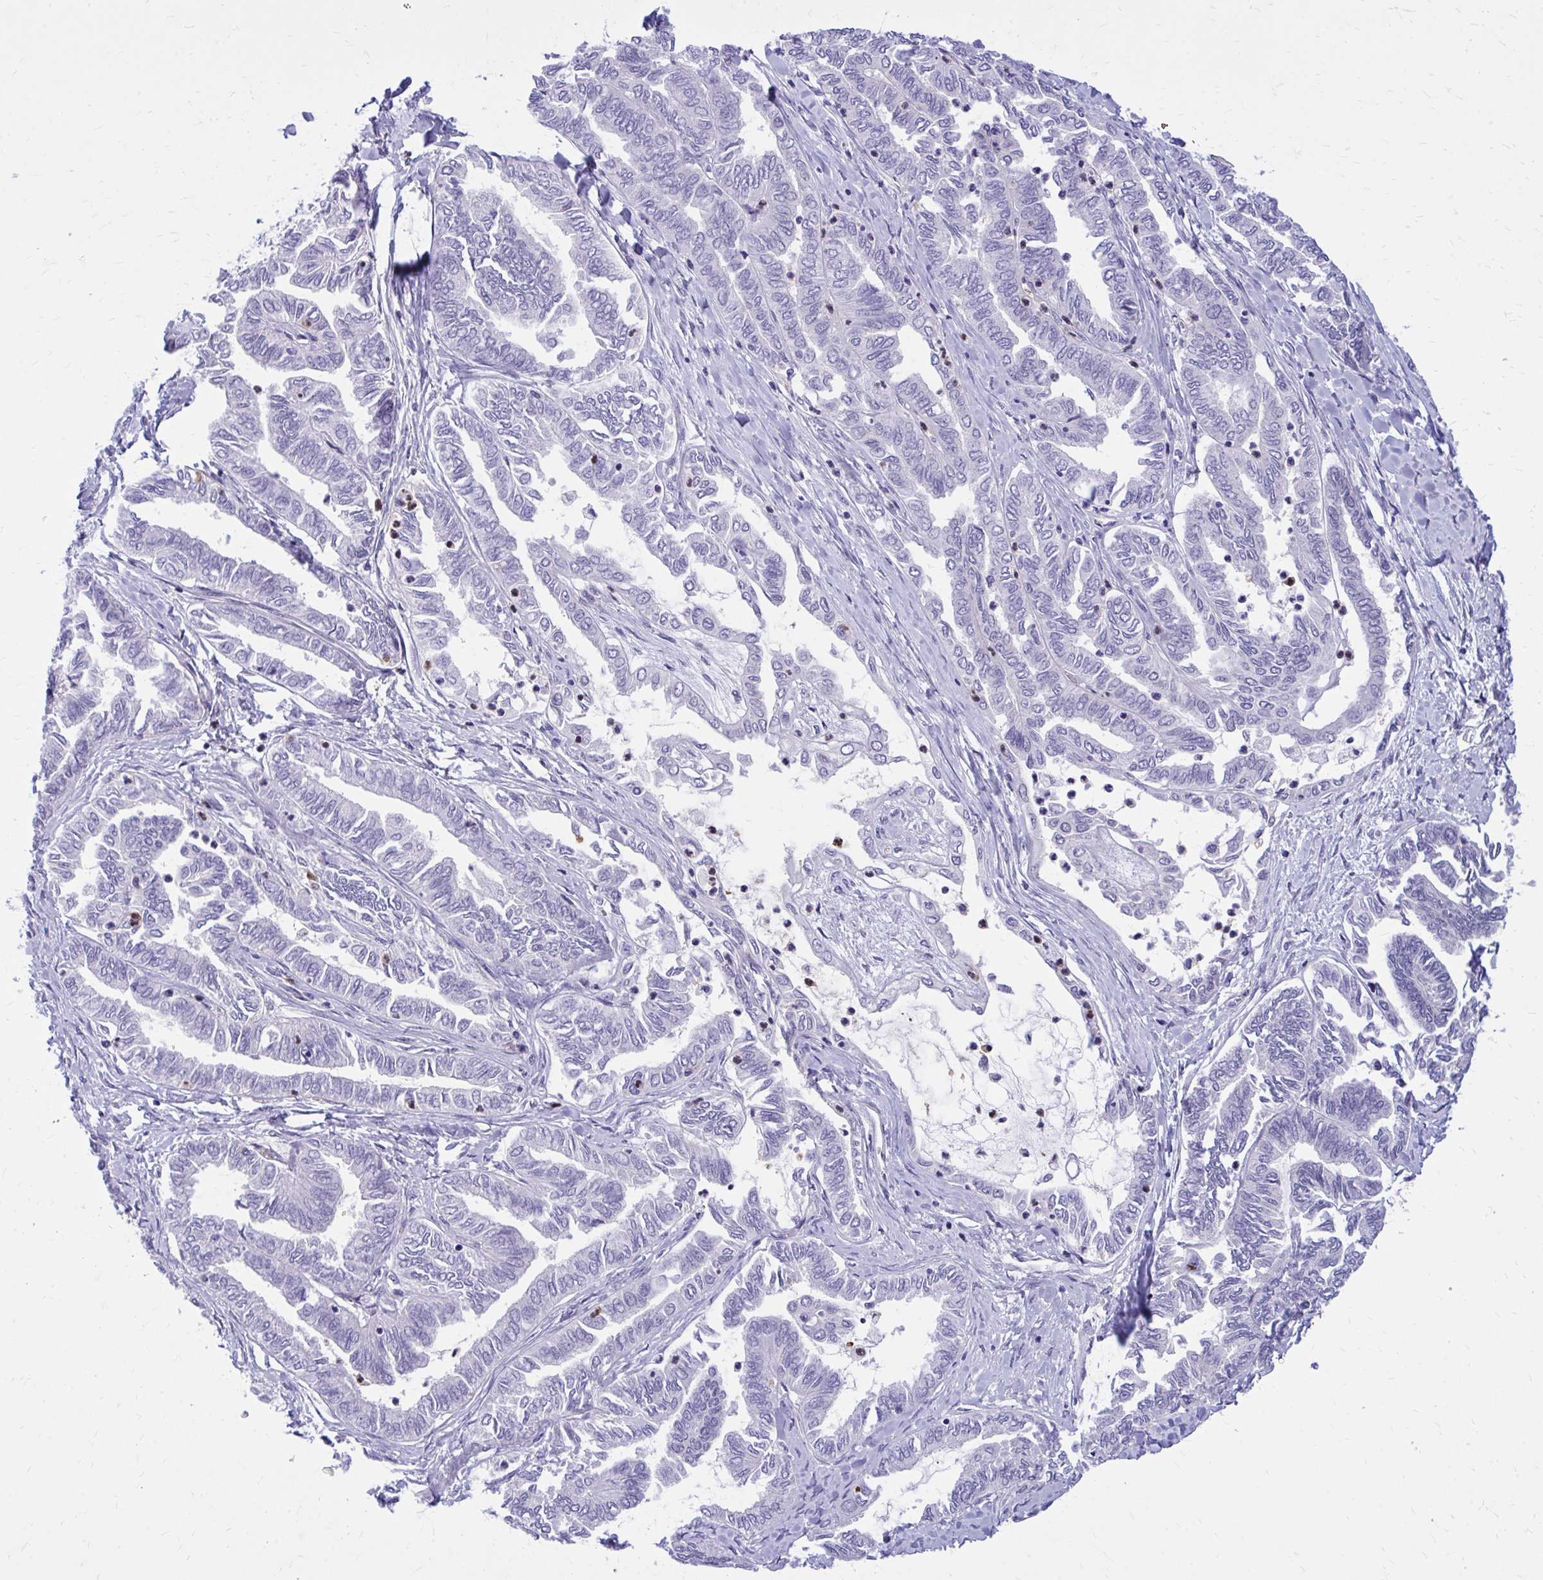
{"staining": {"intensity": "negative", "quantity": "none", "location": "none"}, "tissue": "ovarian cancer", "cell_type": "Tumor cells", "image_type": "cancer", "snomed": [{"axis": "morphology", "description": "Carcinoma, endometroid"}, {"axis": "topography", "description": "Ovary"}], "caption": "DAB (3,3'-diaminobenzidine) immunohistochemical staining of human endometroid carcinoma (ovarian) shows no significant staining in tumor cells.", "gene": "ADAMTSL1", "patient": {"sex": "female", "age": 70}}